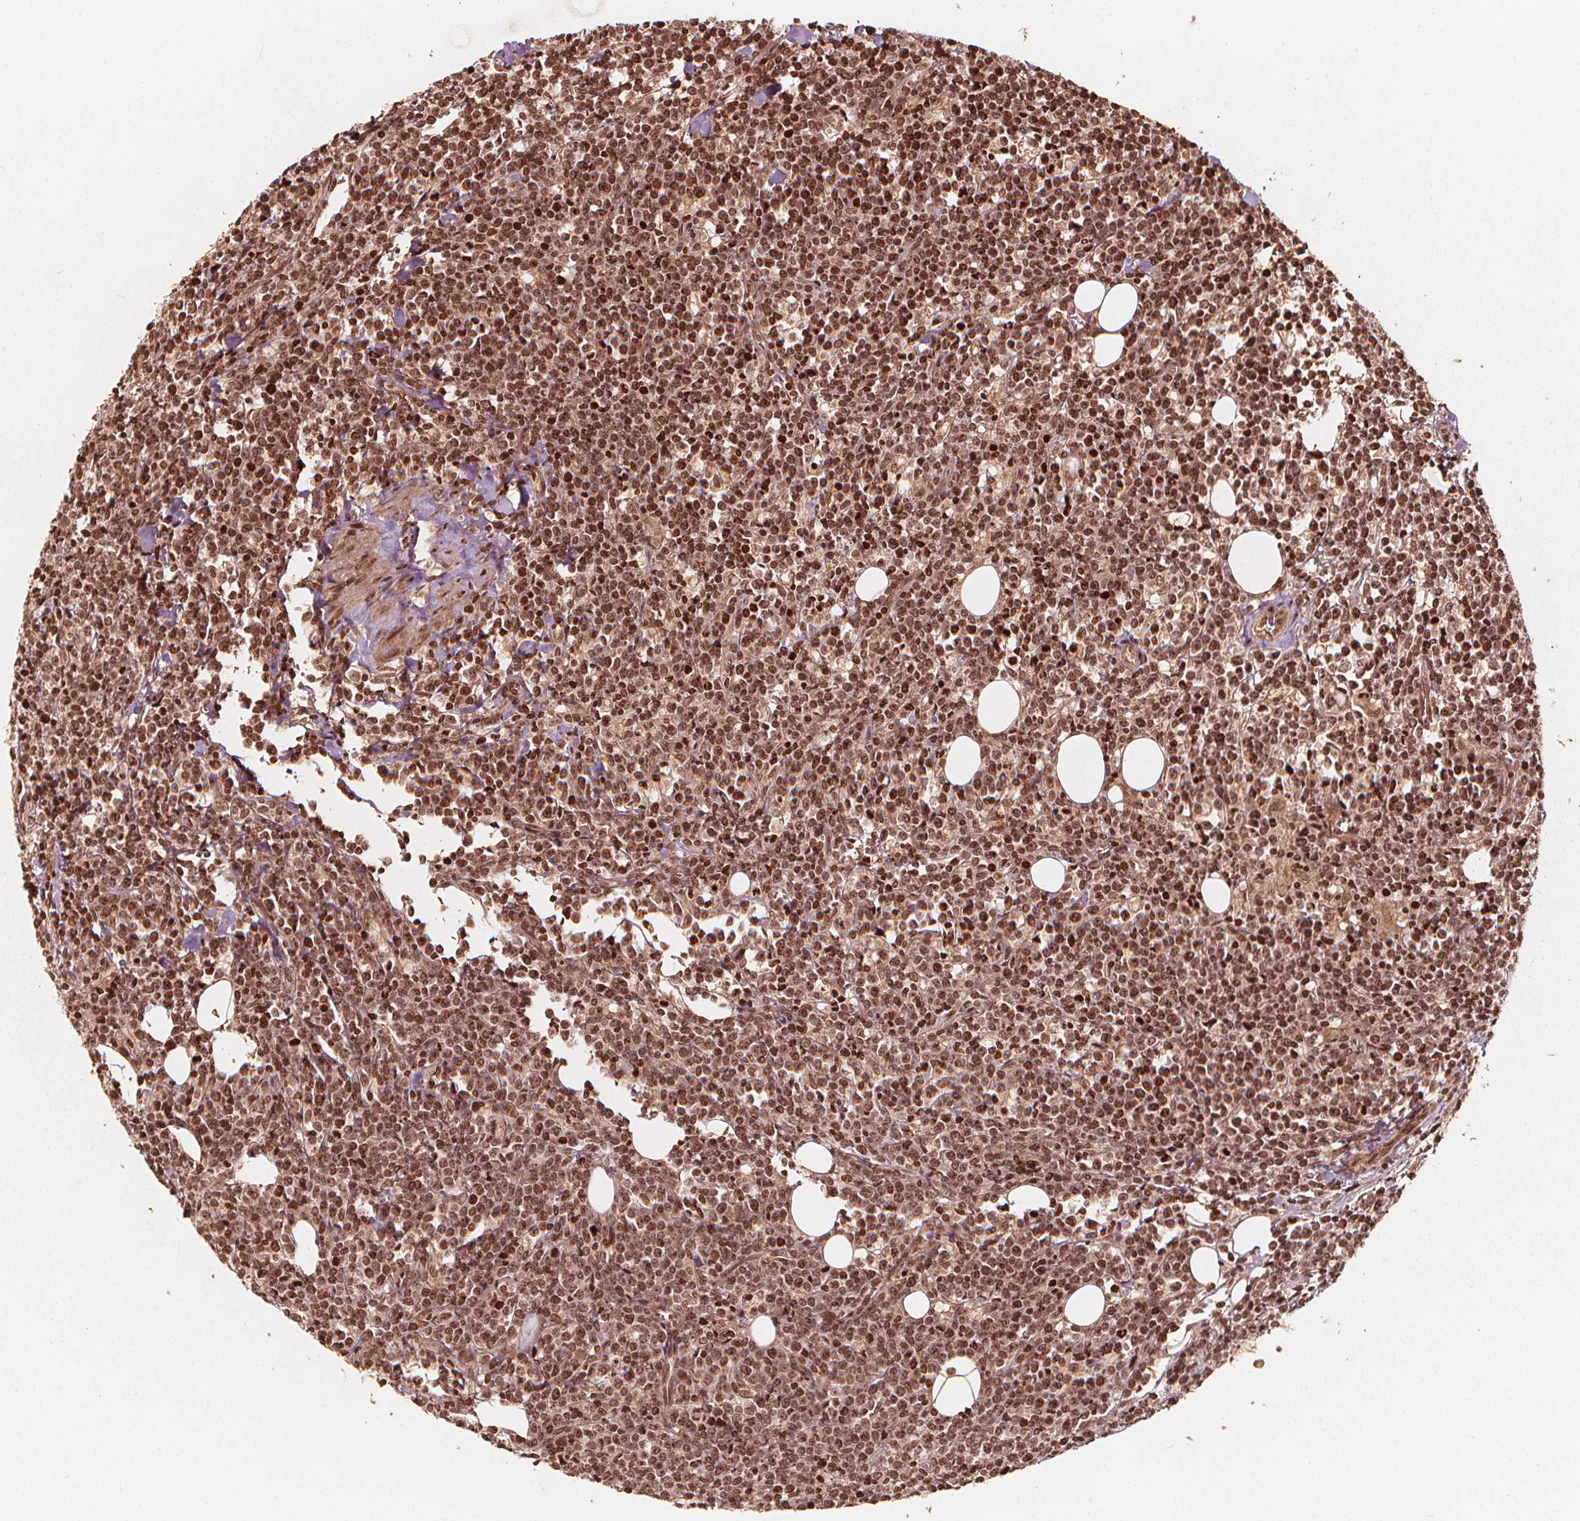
{"staining": {"intensity": "moderate", "quantity": ">75%", "location": "nuclear"}, "tissue": "lymphoma", "cell_type": "Tumor cells", "image_type": "cancer", "snomed": [{"axis": "morphology", "description": "Malignant lymphoma, non-Hodgkin's type, High grade"}, {"axis": "topography", "description": "Small intestine"}], "caption": "Lymphoma was stained to show a protein in brown. There is medium levels of moderate nuclear positivity in approximately >75% of tumor cells.", "gene": "H3C14", "patient": {"sex": "female", "age": 56}}